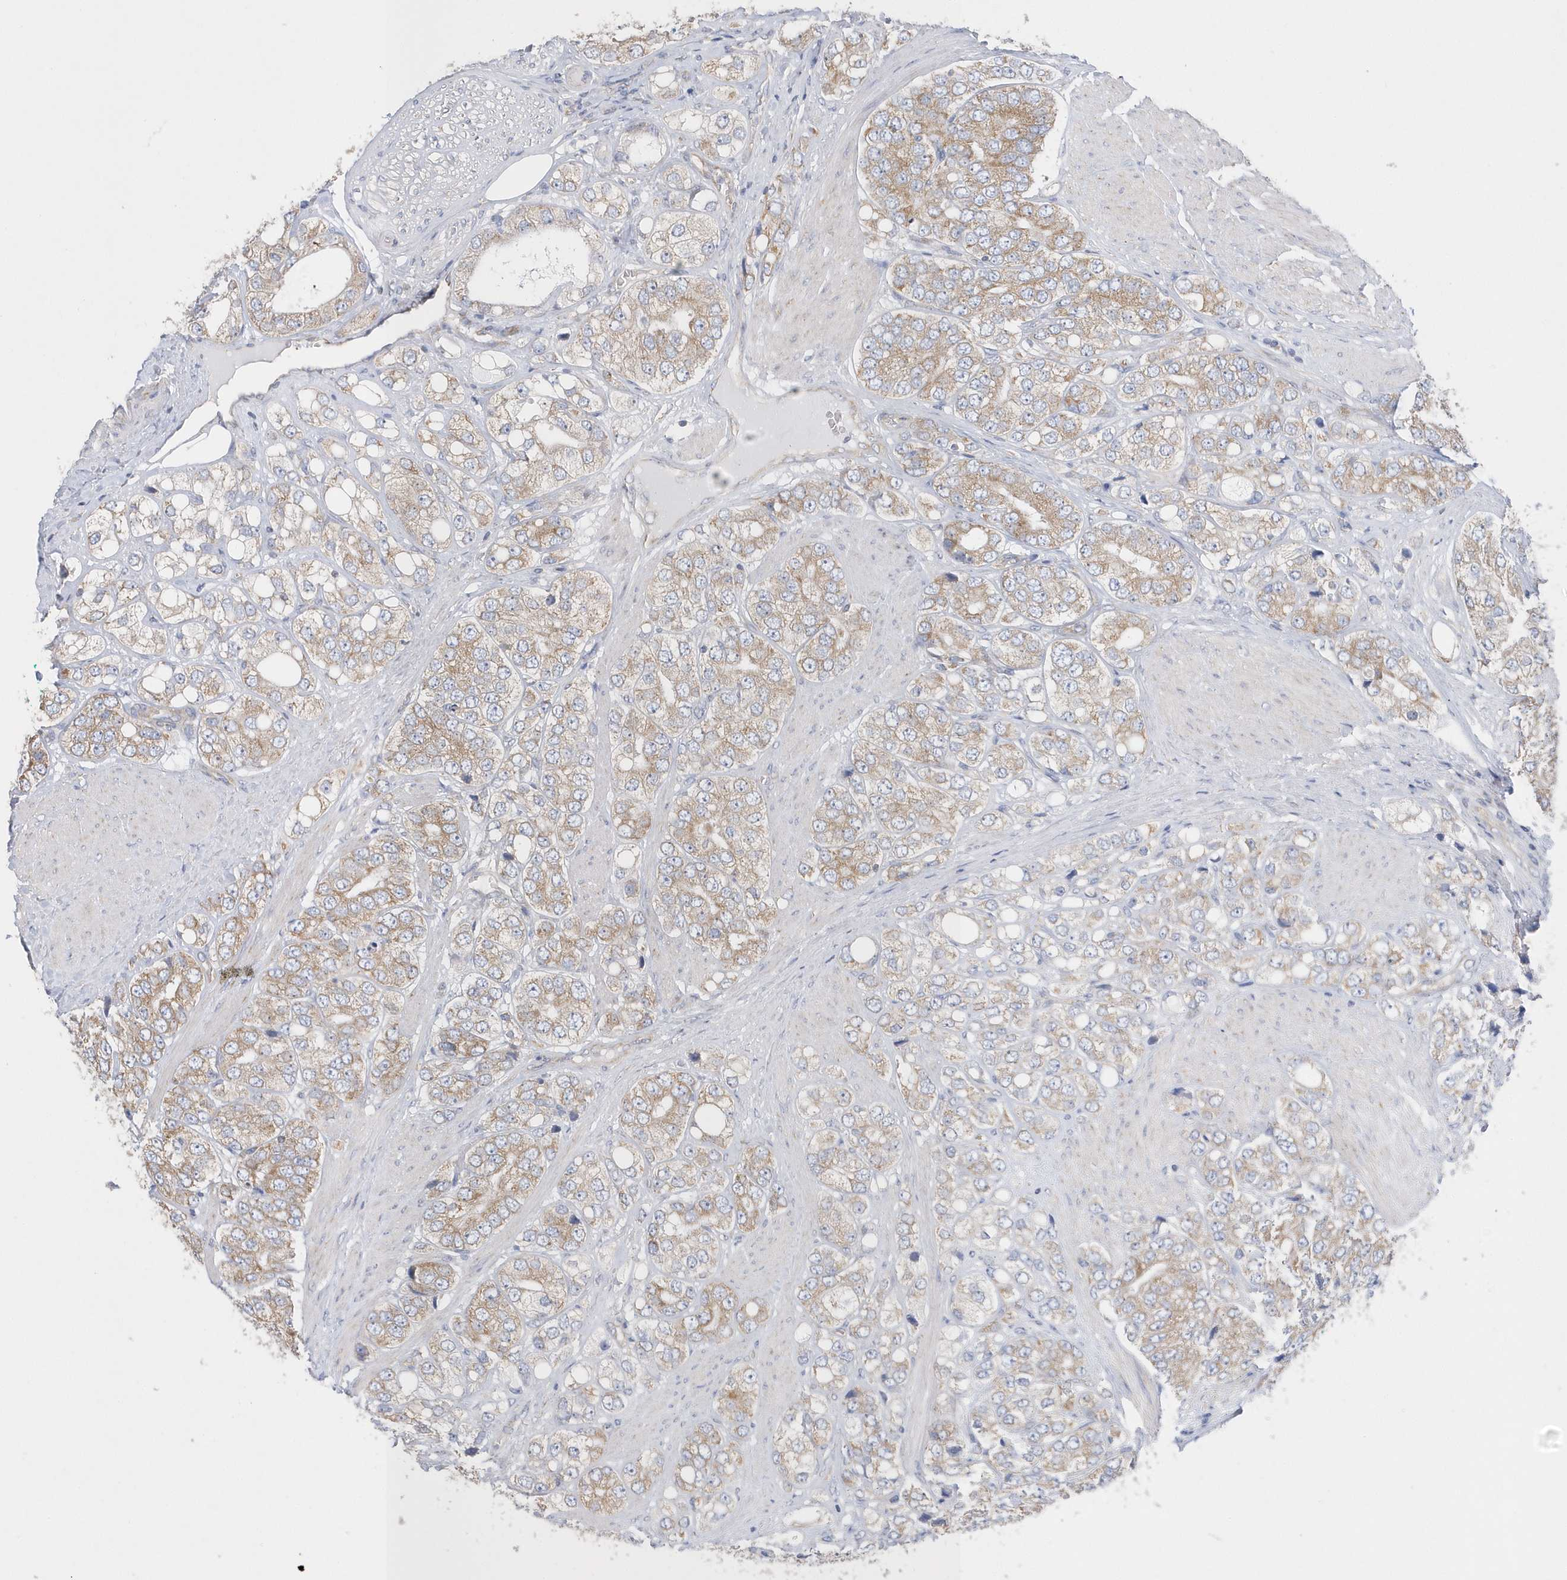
{"staining": {"intensity": "moderate", "quantity": "25%-75%", "location": "cytoplasmic/membranous"}, "tissue": "prostate cancer", "cell_type": "Tumor cells", "image_type": "cancer", "snomed": [{"axis": "morphology", "description": "Adenocarcinoma, High grade"}, {"axis": "topography", "description": "Prostate"}], "caption": "Approximately 25%-75% of tumor cells in human adenocarcinoma (high-grade) (prostate) reveal moderate cytoplasmic/membranous protein staining as visualized by brown immunohistochemical staining.", "gene": "SPATA5", "patient": {"sex": "male", "age": 50}}